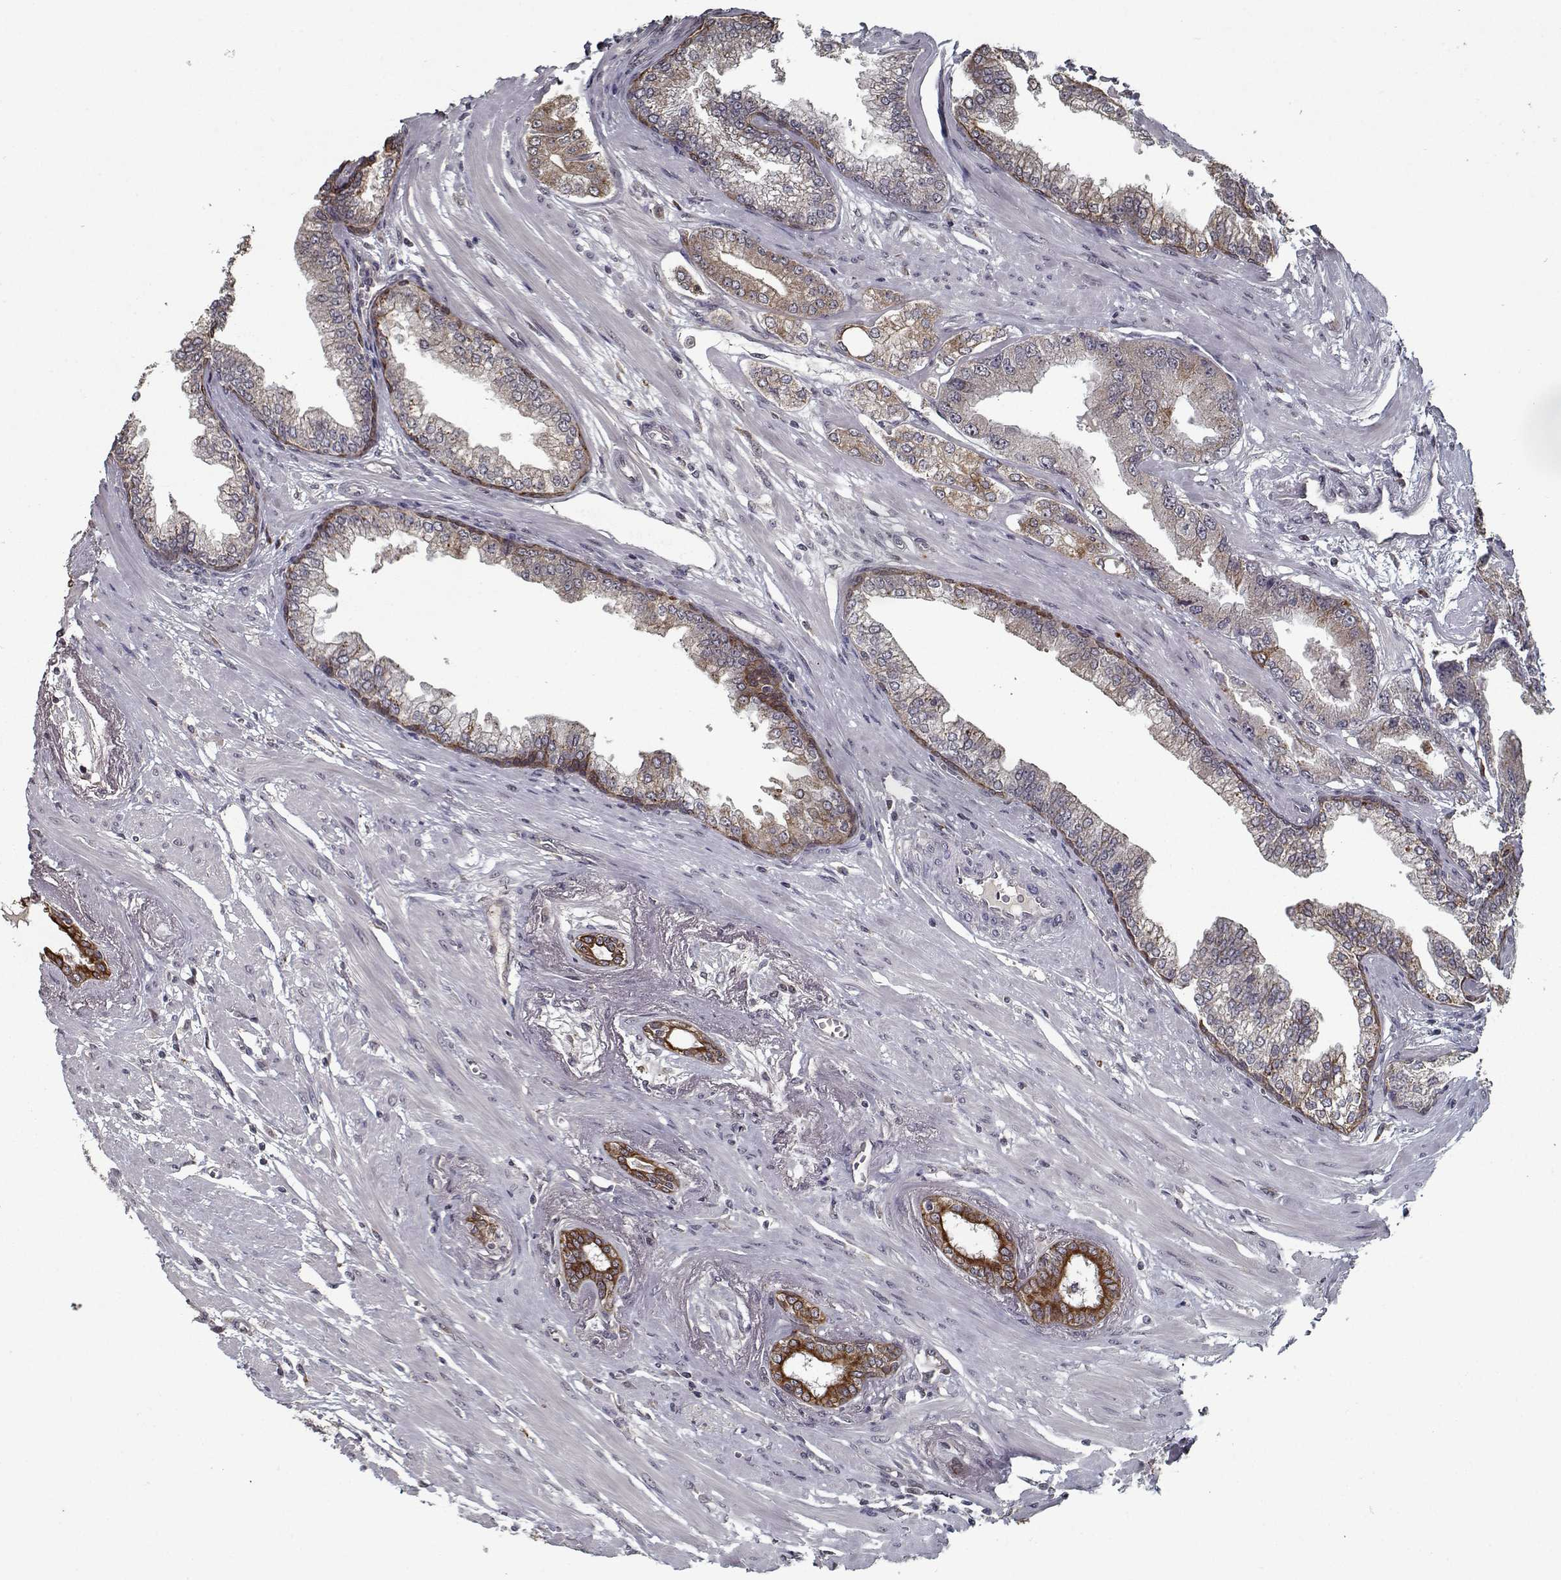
{"staining": {"intensity": "weak", "quantity": ">75%", "location": "cytoplasmic/membranous"}, "tissue": "prostate cancer", "cell_type": "Tumor cells", "image_type": "cancer", "snomed": [{"axis": "morphology", "description": "Adenocarcinoma, Low grade"}, {"axis": "topography", "description": "Prostate"}], "caption": "Prostate adenocarcinoma (low-grade) was stained to show a protein in brown. There is low levels of weak cytoplasmic/membranous positivity in approximately >75% of tumor cells.", "gene": "NLK", "patient": {"sex": "male", "age": 60}}